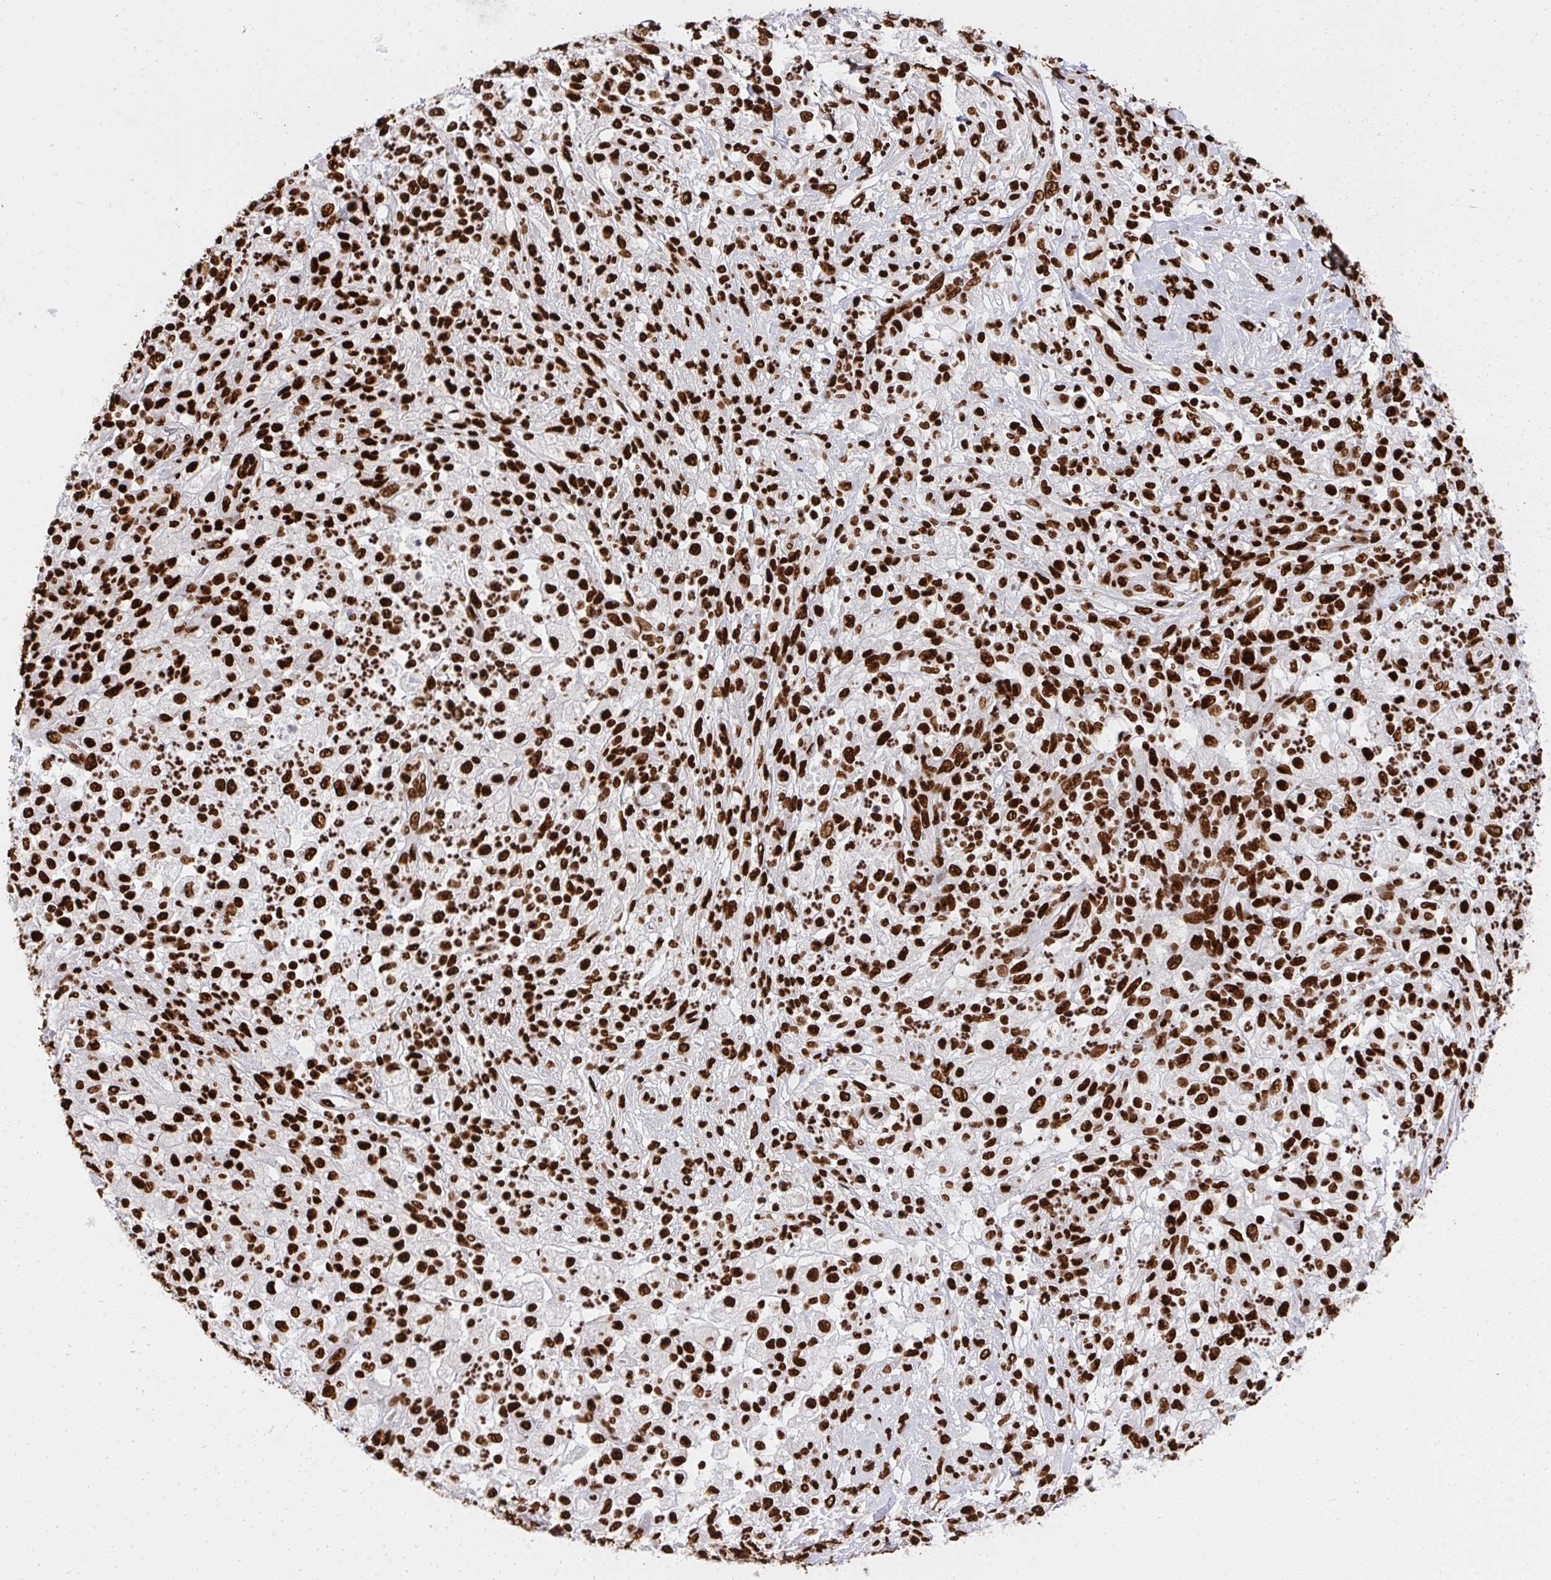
{"staining": {"intensity": "strong", "quantity": ">75%", "location": "nuclear"}, "tissue": "pancreatic cancer", "cell_type": "Tumor cells", "image_type": "cancer", "snomed": [{"axis": "morphology", "description": "Adenocarcinoma, NOS"}, {"axis": "topography", "description": "Pancreas"}], "caption": "An immunohistochemistry histopathology image of tumor tissue is shown. Protein staining in brown highlights strong nuclear positivity in pancreatic cancer within tumor cells.", "gene": "HNRNPL", "patient": {"sex": "female", "age": 72}}